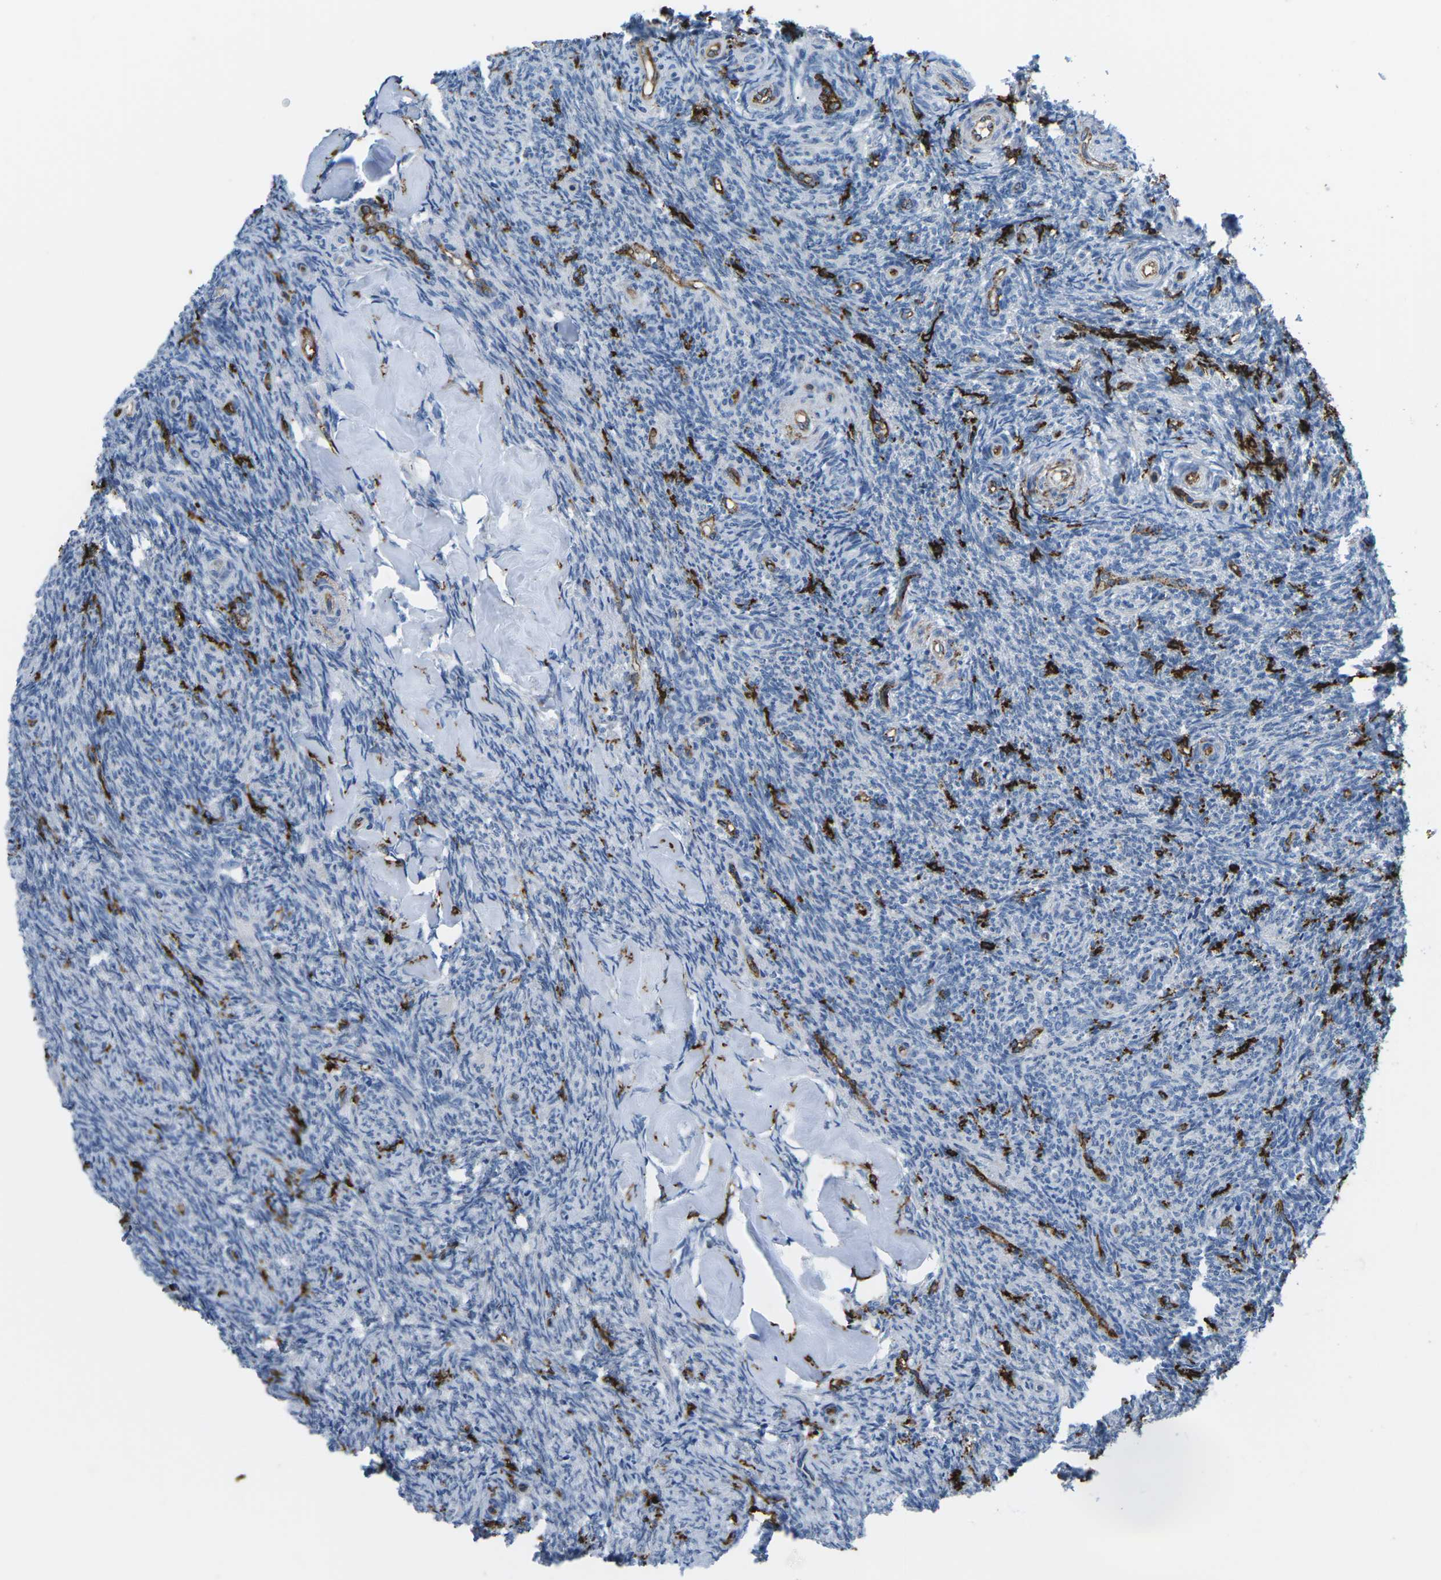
{"staining": {"intensity": "weak", "quantity": "<25%", "location": "cytoplasmic/membranous"}, "tissue": "ovary", "cell_type": "Follicle cells", "image_type": "normal", "snomed": [{"axis": "morphology", "description": "Normal tissue, NOS"}, {"axis": "topography", "description": "Ovary"}], "caption": "The histopathology image demonstrates no significant staining in follicle cells of ovary.", "gene": "PTPN1", "patient": {"sex": "female", "age": 41}}